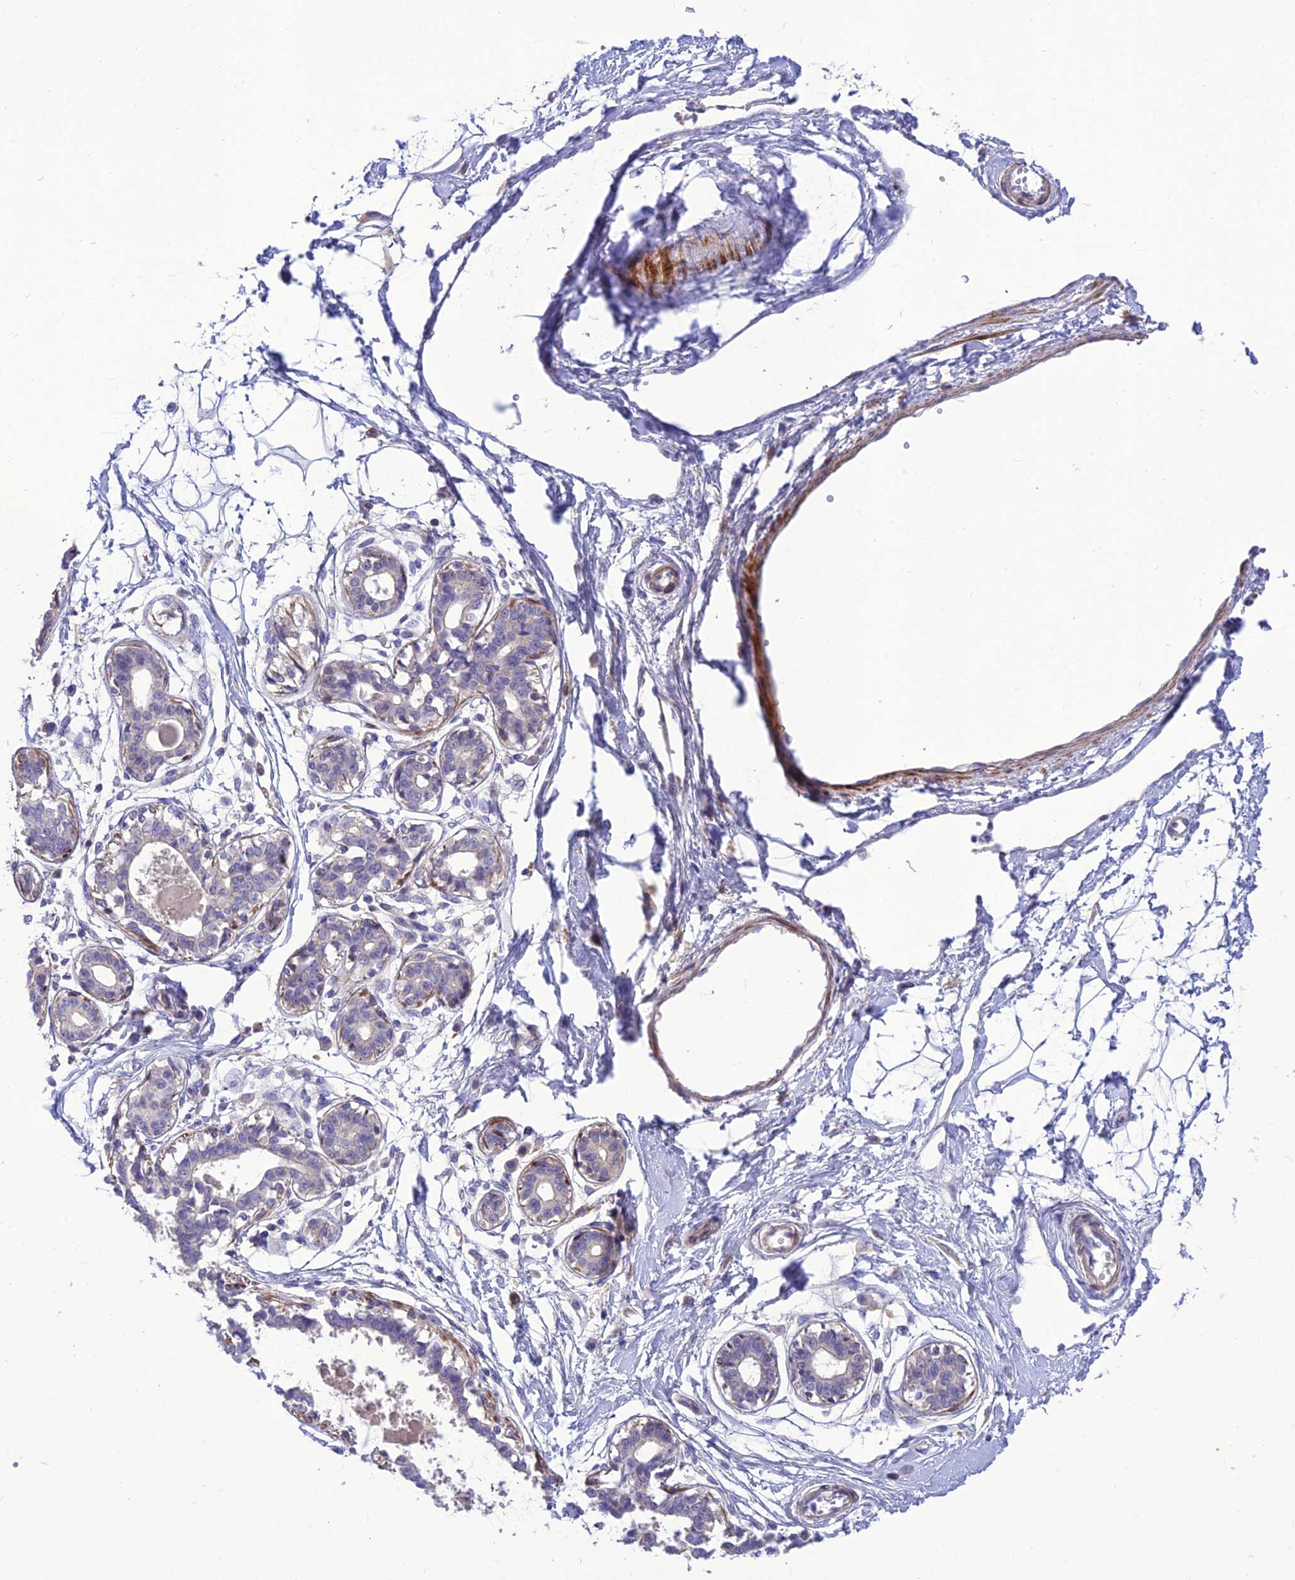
{"staining": {"intensity": "negative", "quantity": "none", "location": "none"}, "tissue": "breast", "cell_type": "Adipocytes", "image_type": "normal", "snomed": [{"axis": "morphology", "description": "Normal tissue, NOS"}, {"axis": "topography", "description": "Breast"}], "caption": "Immunohistochemical staining of unremarkable human breast exhibits no significant positivity in adipocytes. The staining was performed using DAB to visualize the protein expression in brown, while the nuclei were stained in blue with hematoxylin (Magnification: 20x).", "gene": "TEKT3", "patient": {"sex": "female", "age": 45}}